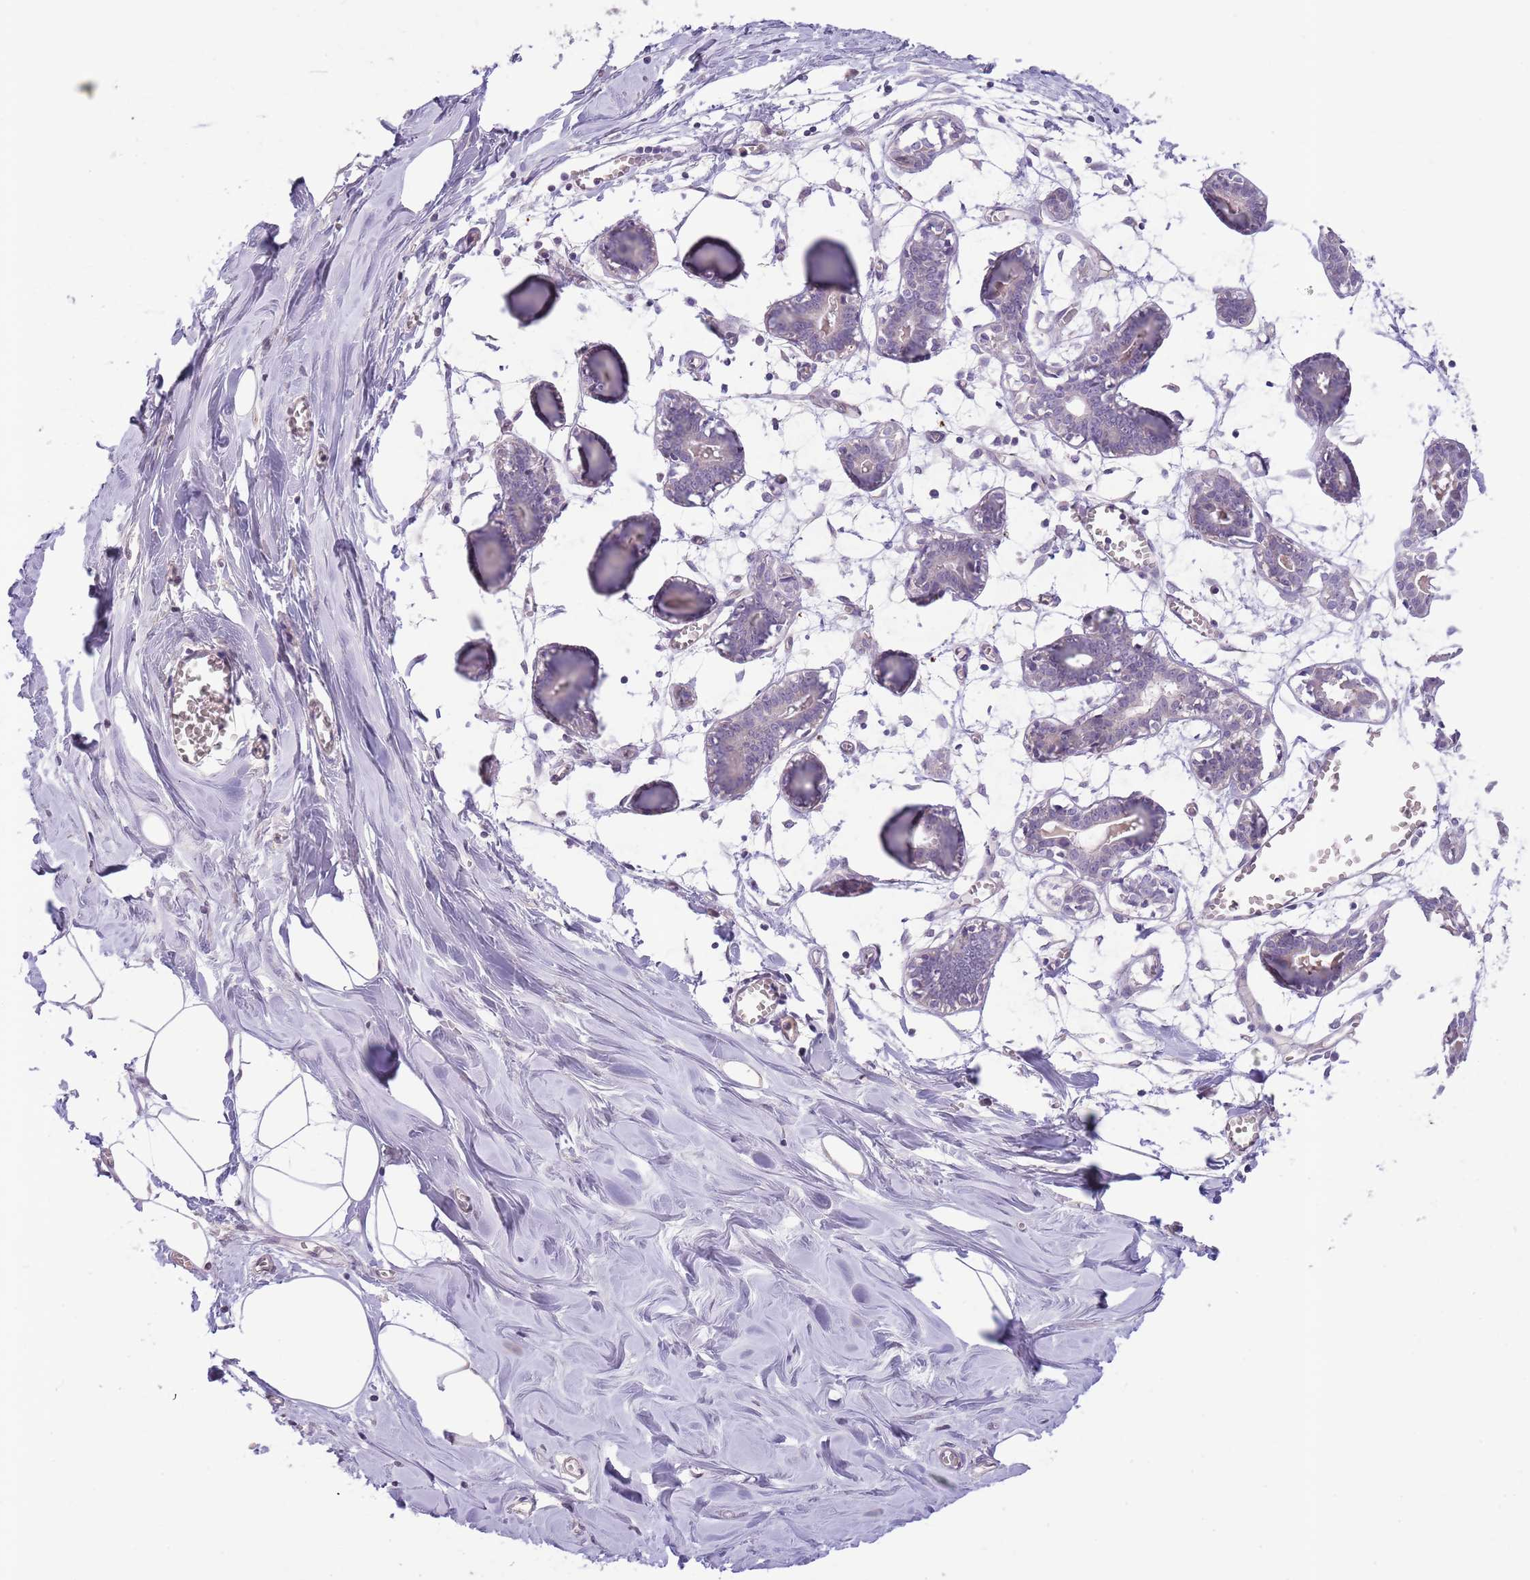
{"staining": {"intensity": "negative", "quantity": "none", "location": "none"}, "tissue": "breast", "cell_type": "Adipocytes", "image_type": "normal", "snomed": [{"axis": "morphology", "description": "Normal tissue, NOS"}, {"axis": "topography", "description": "Breast"}], "caption": "Adipocytes show no significant protein staining in unremarkable breast.", "gene": "ZNF658", "patient": {"sex": "female", "age": 27}}